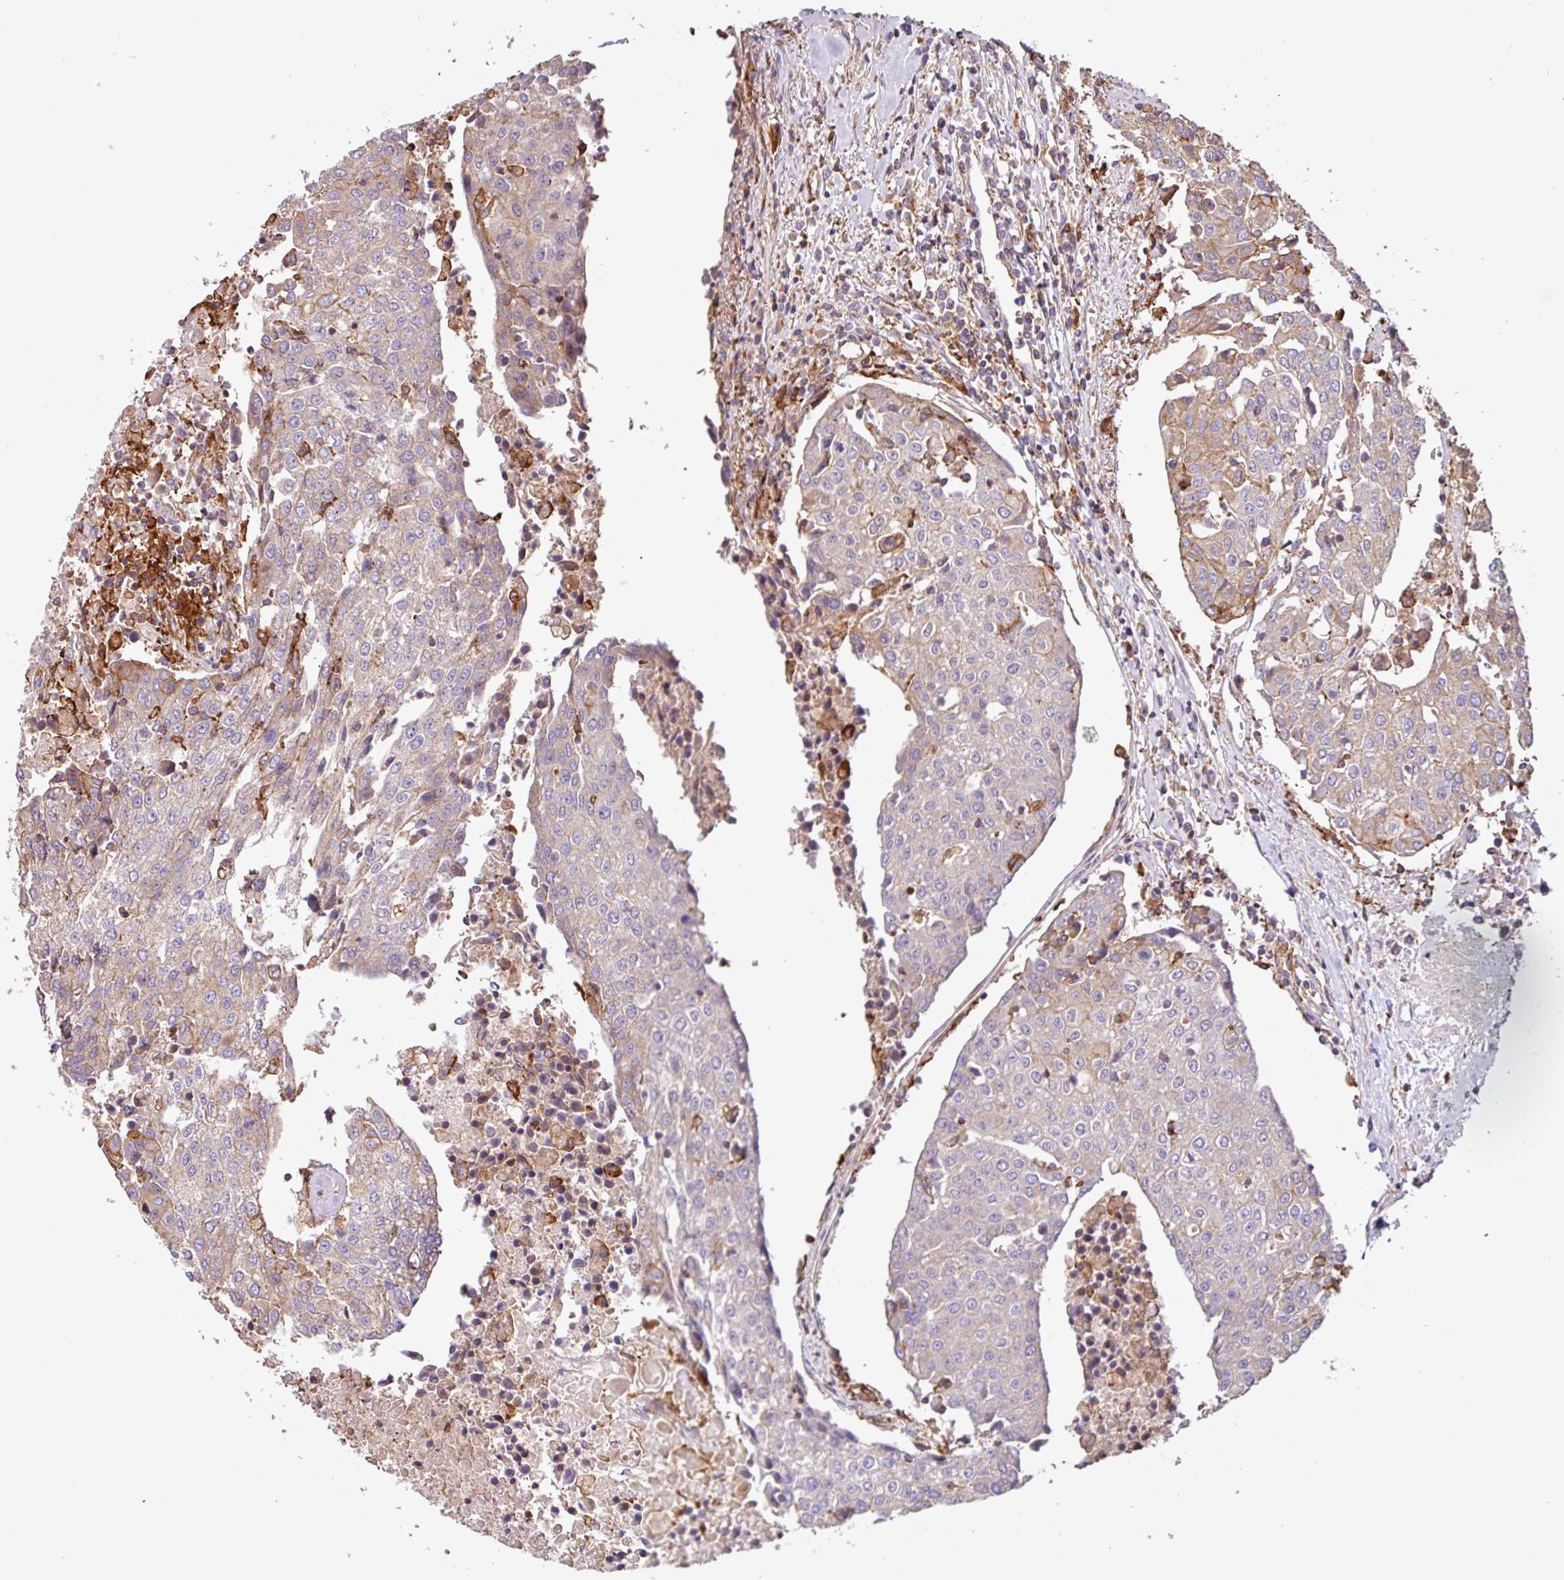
{"staining": {"intensity": "moderate", "quantity": "<25%", "location": "cytoplasmic/membranous"}, "tissue": "urothelial cancer", "cell_type": "Tumor cells", "image_type": "cancer", "snomed": [{"axis": "morphology", "description": "Urothelial carcinoma, High grade"}, {"axis": "topography", "description": "Urinary bladder"}], "caption": "Protein positivity by immunohistochemistry exhibits moderate cytoplasmic/membranous staining in about <25% of tumor cells in urothelial cancer.", "gene": "ACTR3", "patient": {"sex": "female", "age": 85}}